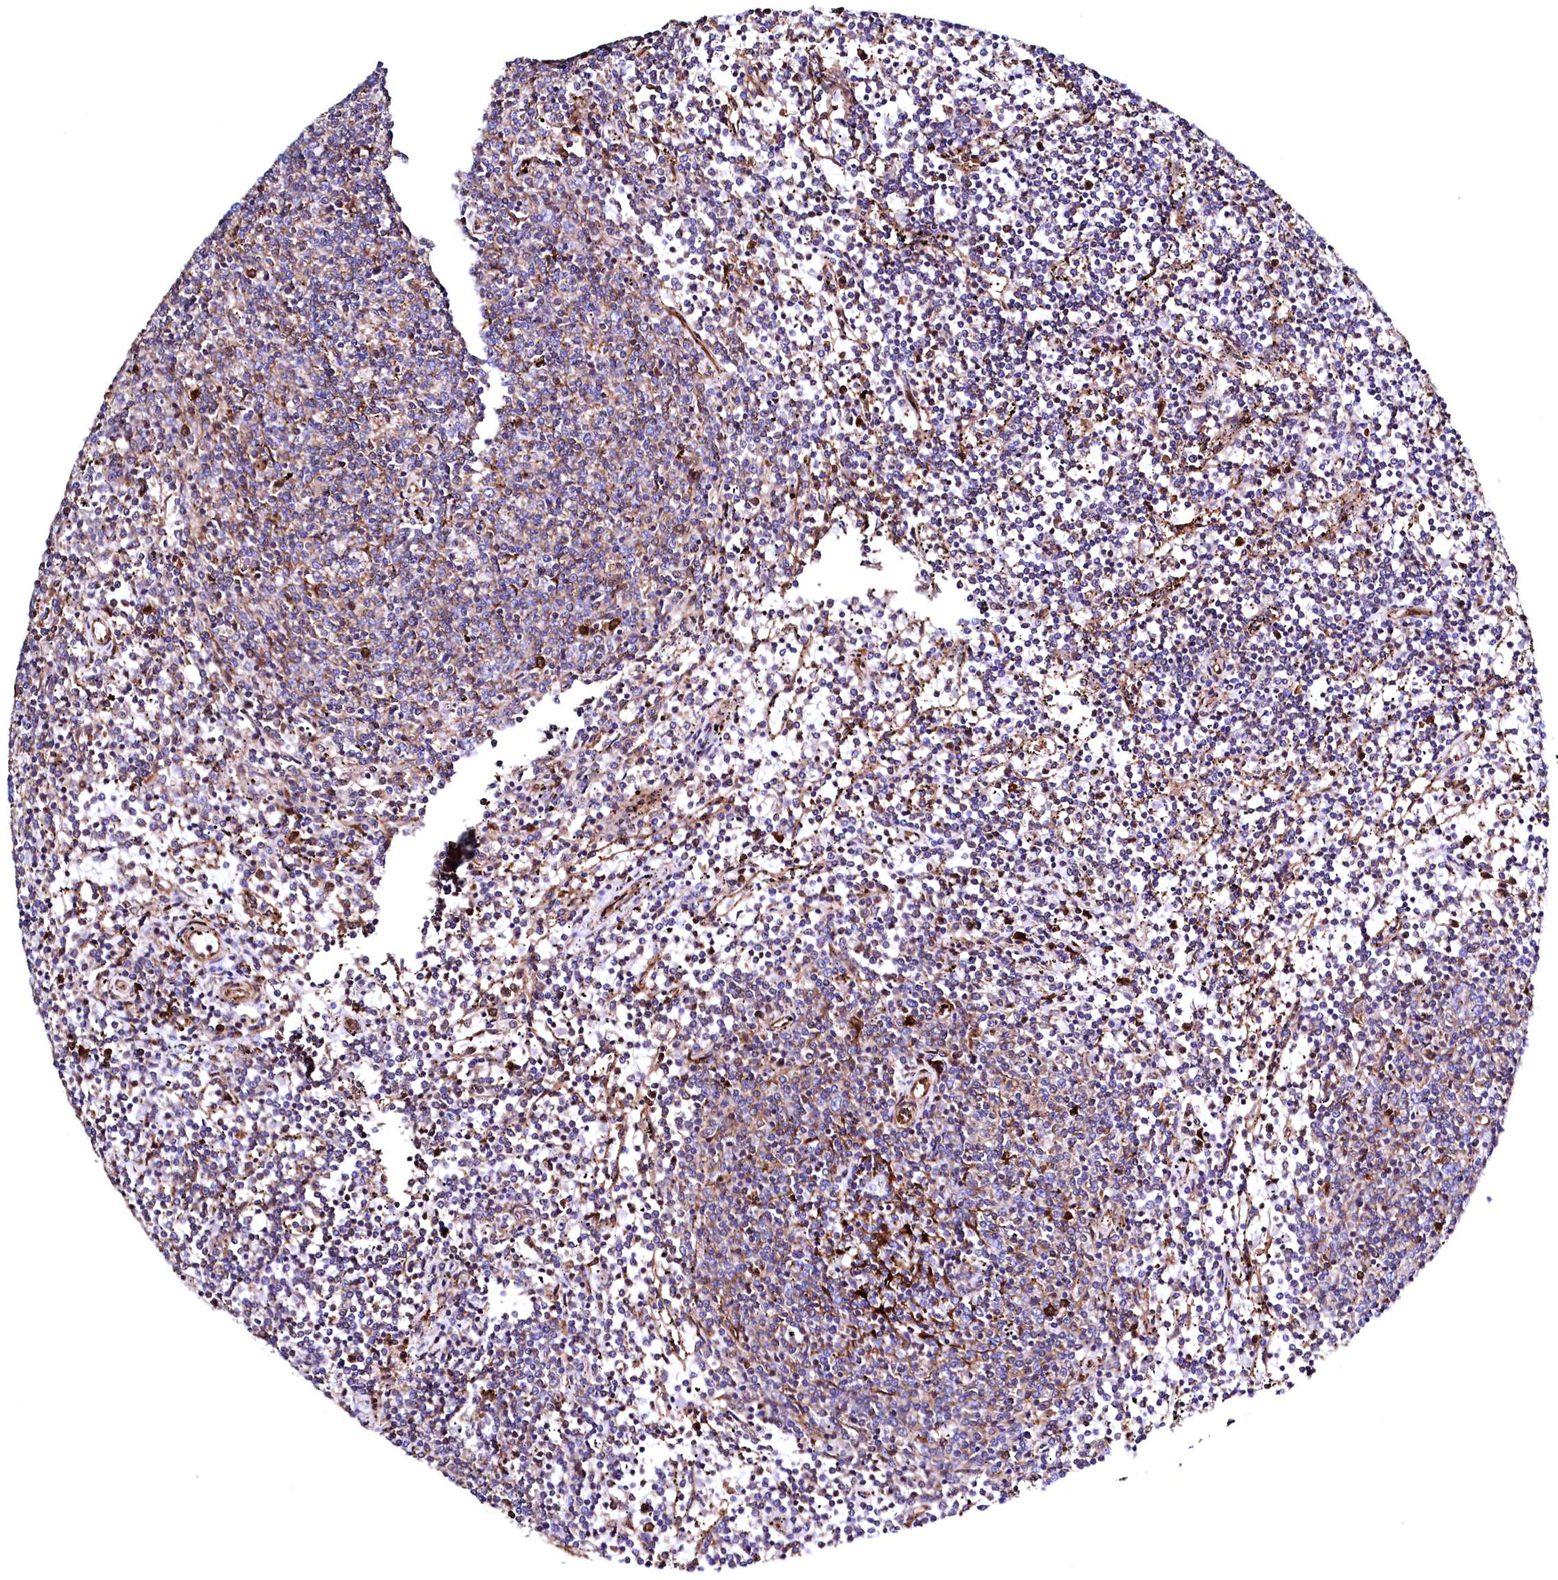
{"staining": {"intensity": "weak", "quantity": "<25%", "location": "cytoplasmic/membranous"}, "tissue": "lymphoma", "cell_type": "Tumor cells", "image_type": "cancer", "snomed": [{"axis": "morphology", "description": "Malignant lymphoma, non-Hodgkin's type, Low grade"}, {"axis": "topography", "description": "Spleen"}], "caption": "Lymphoma was stained to show a protein in brown. There is no significant expression in tumor cells.", "gene": "STAMBPL1", "patient": {"sex": "female", "age": 50}}